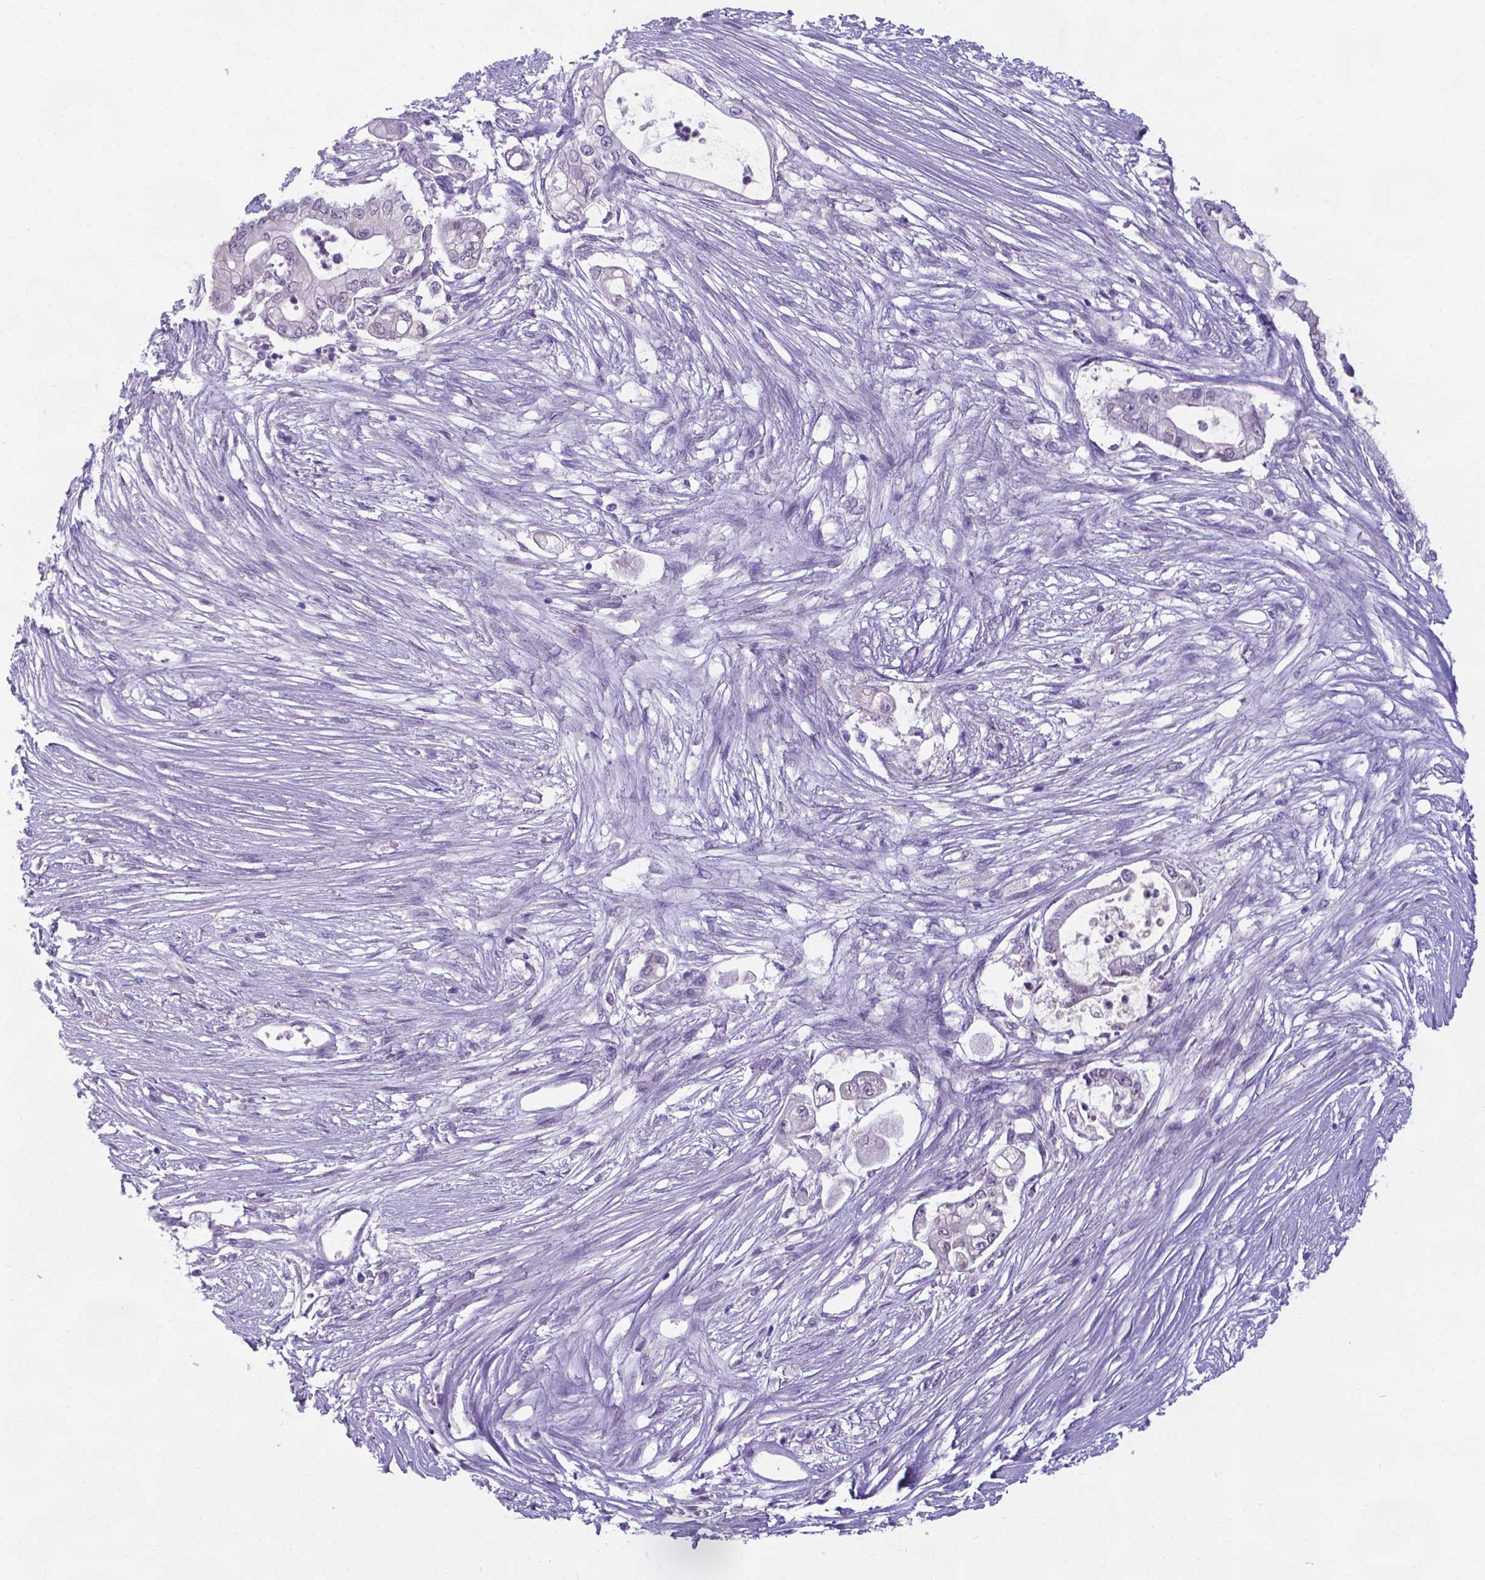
{"staining": {"intensity": "negative", "quantity": "none", "location": "none"}, "tissue": "pancreatic cancer", "cell_type": "Tumor cells", "image_type": "cancer", "snomed": [{"axis": "morphology", "description": "Adenocarcinoma, NOS"}, {"axis": "topography", "description": "Pancreas"}], "caption": "Tumor cells show no significant protein positivity in pancreatic adenocarcinoma. The staining is performed using DAB brown chromogen with nuclei counter-stained in using hematoxylin.", "gene": "AP5B1", "patient": {"sex": "female", "age": 69}}